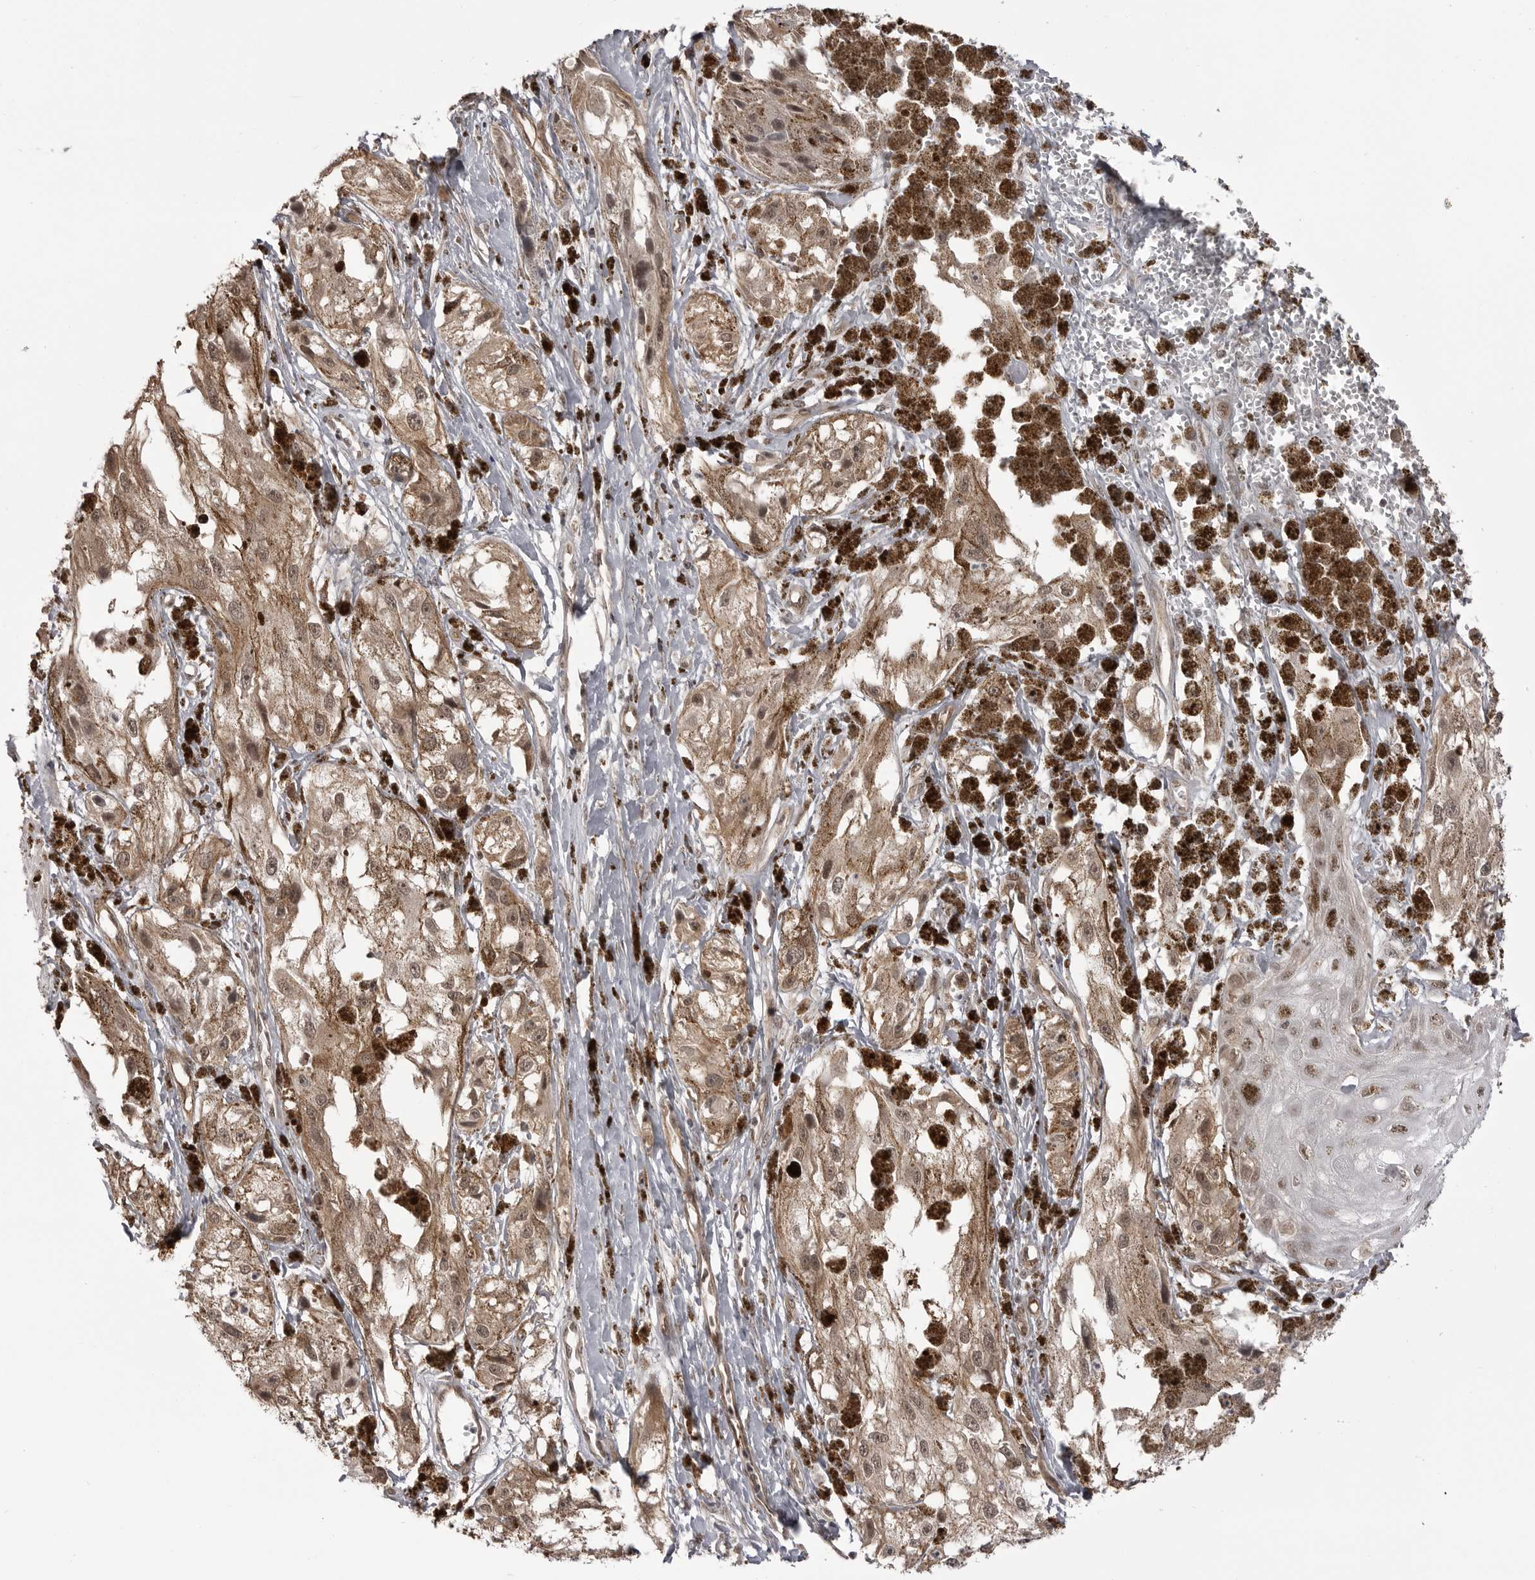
{"staining": {"intensity": "moderate", "quantity": "<25%", "location": "cytoplasmic/membranous,nuclear"}, "tissue": "melanoma", "cell_type": "Tumor cells", "image_type": "cancer", "snomed": [{"axis": "morphology", "description": "Malignant melanoma, NOS"}, {"axis": "topography", "description": "Skin"}], "caption": "This histopathology image reveals immunohistochemistry (IHC) staining of malignant melanoma, with low moderate cytoplasmic/membranous and nuclear positivity in approximately <25% of tumor cells.", "gene": "SORBS1", "patient": {"sex": "male", "age": 88}}